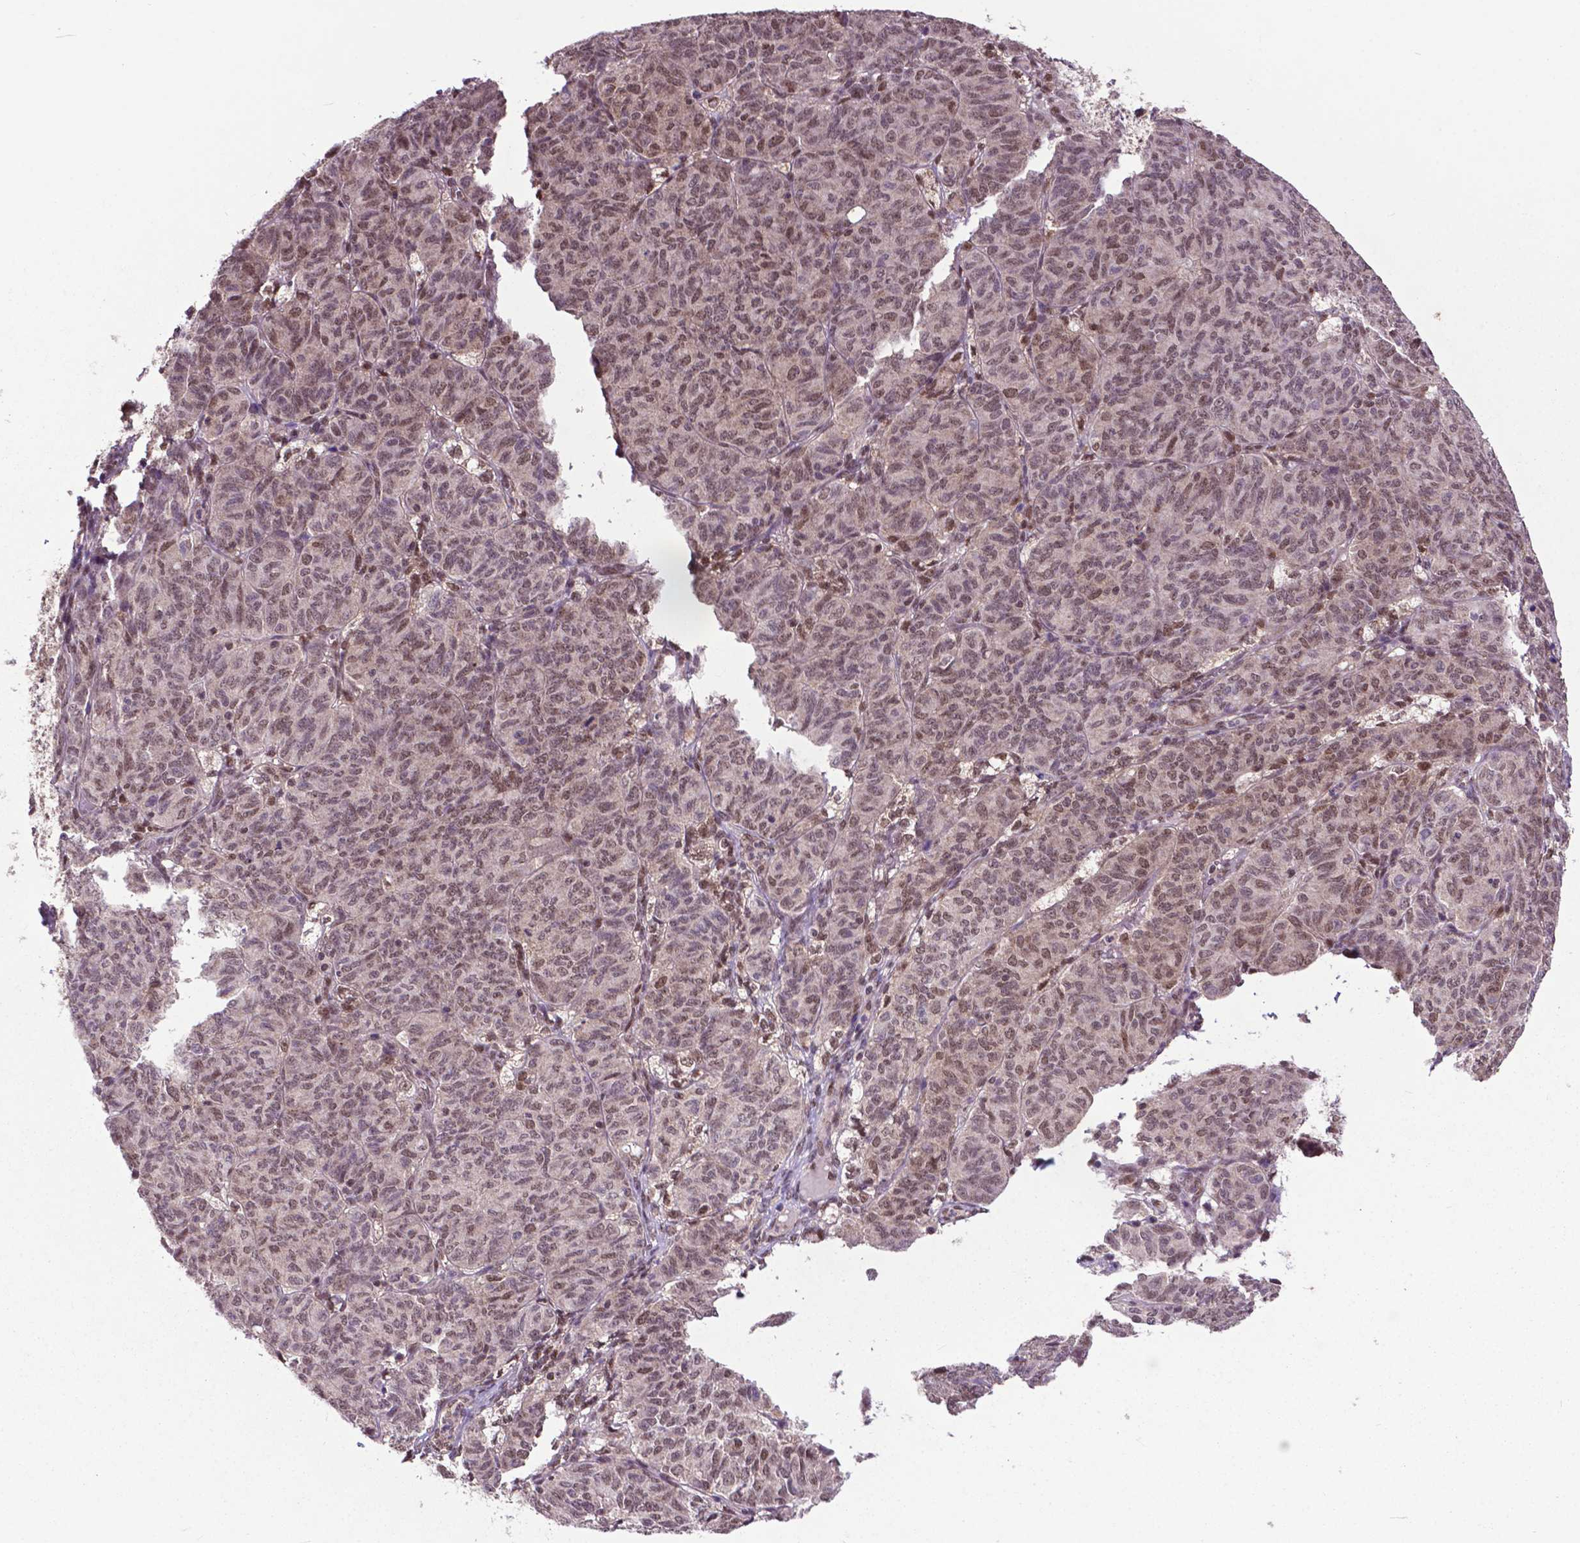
{"staining": {"intensity": "moderate", "quantity": ">75%", "location": "nuclear"}, "tissue": "ovarian cancer", "cell_type": "Tumor cells", "image_type": "cancer", "snomed": [{"axis": "morphology", "description": "Carcinoma, endometroid"}, {"axis": "topography", "description": "Ovary"}], "caption": "The photomicrograph displays a brown stain indicating the presence of a protein in the nuclear of tumor cells in ovarian endometroid carcinoma.", "gene": "FAF1", "patient": {"sex": "female", "age": 80}}